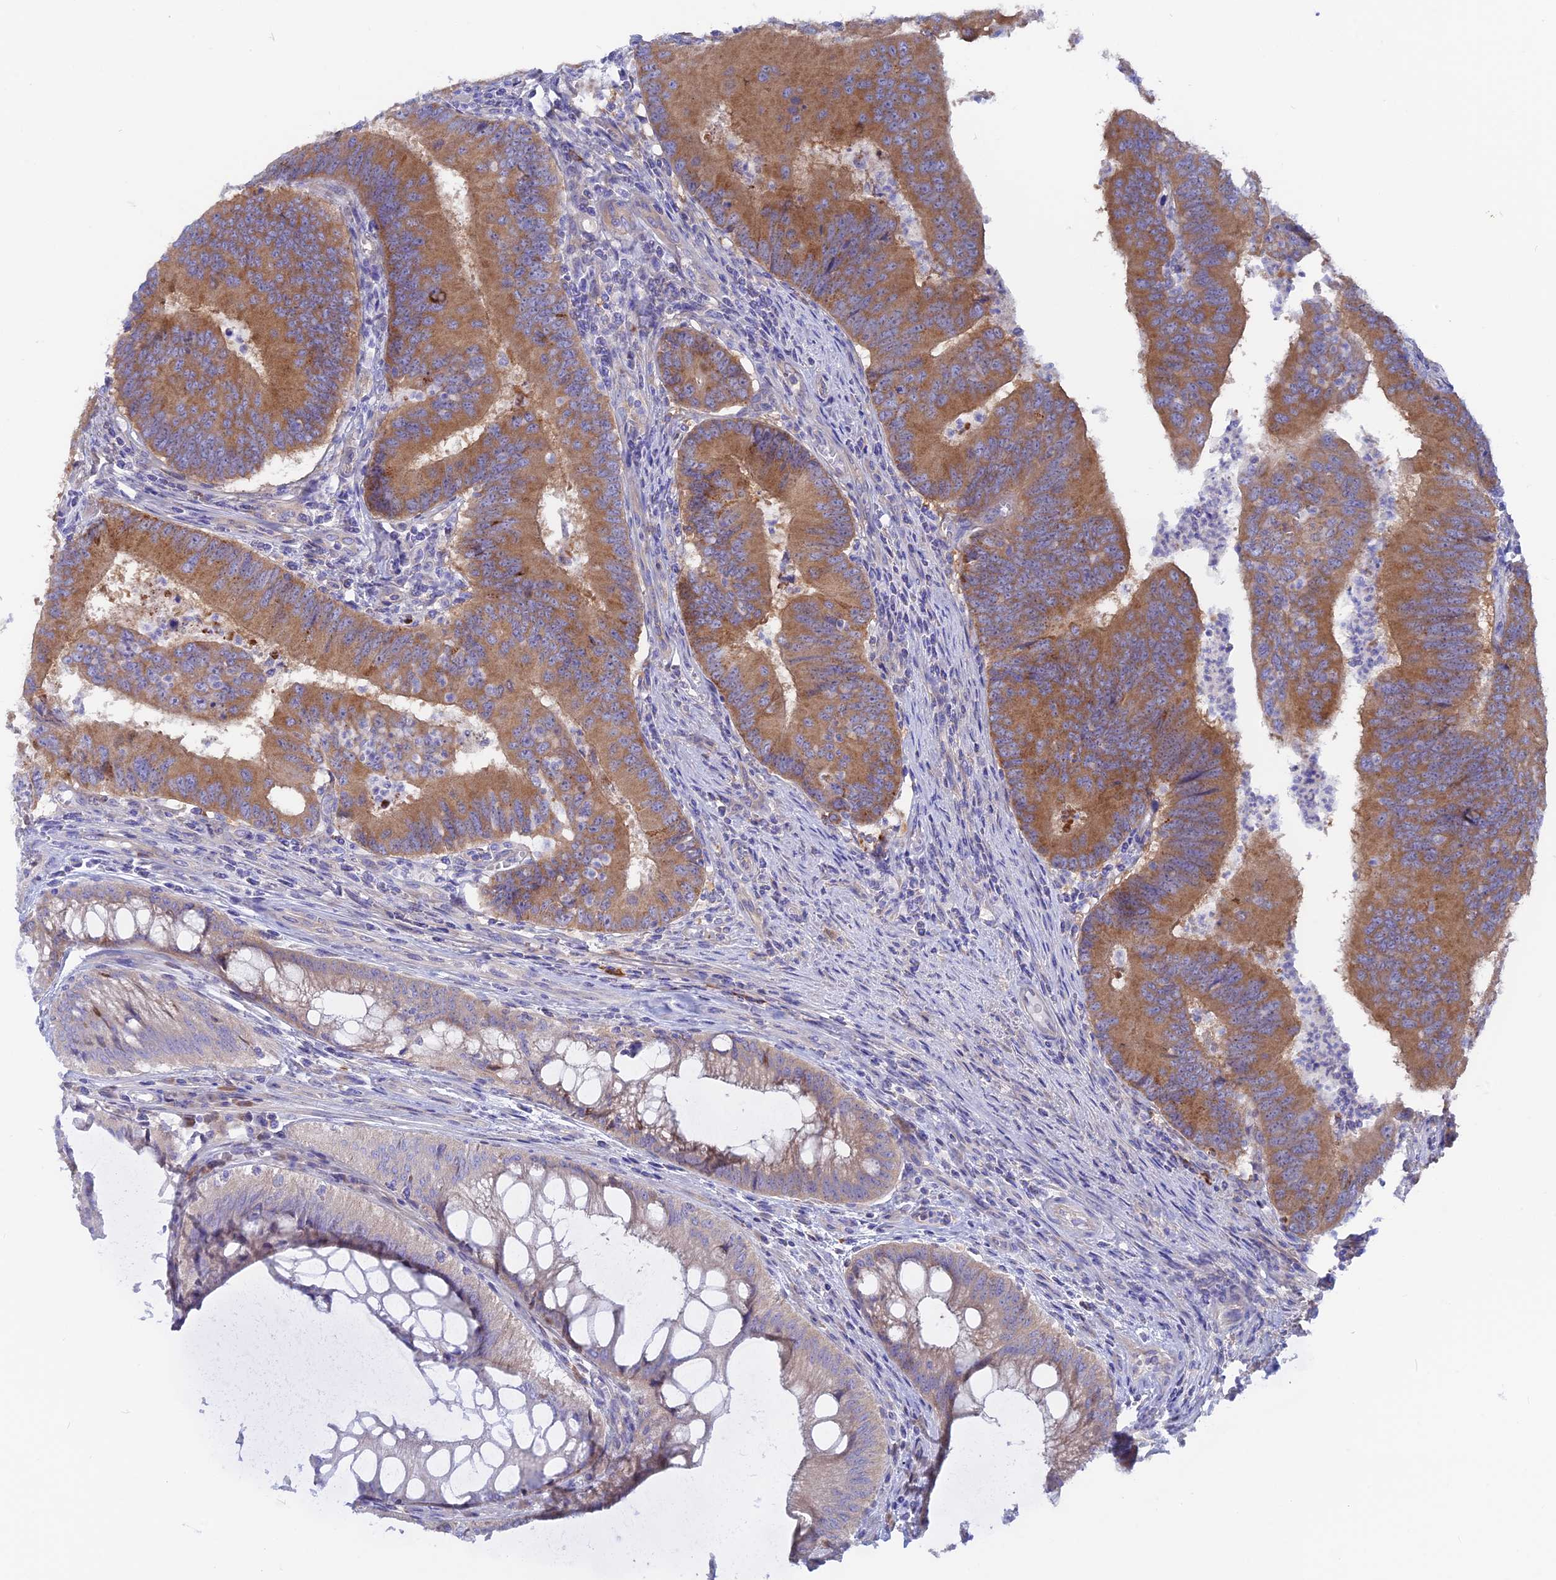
{"staining": {"intensity": "moderate", "quantity": ">75%", "location": "cytoplasmic/membranous"}, "tissue": "colorectal cancer", "cell_type": "Tumor cells", "image_type": "cancer", "snomed": [{"axis": "morphology", "description": "Adenocarcinoma, NOS"}, {"axis": "topography", "description": "Colon"}], "caption": "Colorectal cancer (adenocarcinoma) stained with IHC exhibits moderate cytoplasmic/membranous expression in approximately >75% of tumor cells.", "gene": "LZTFL1", "patient": {"sex": "female", "age": 67}}